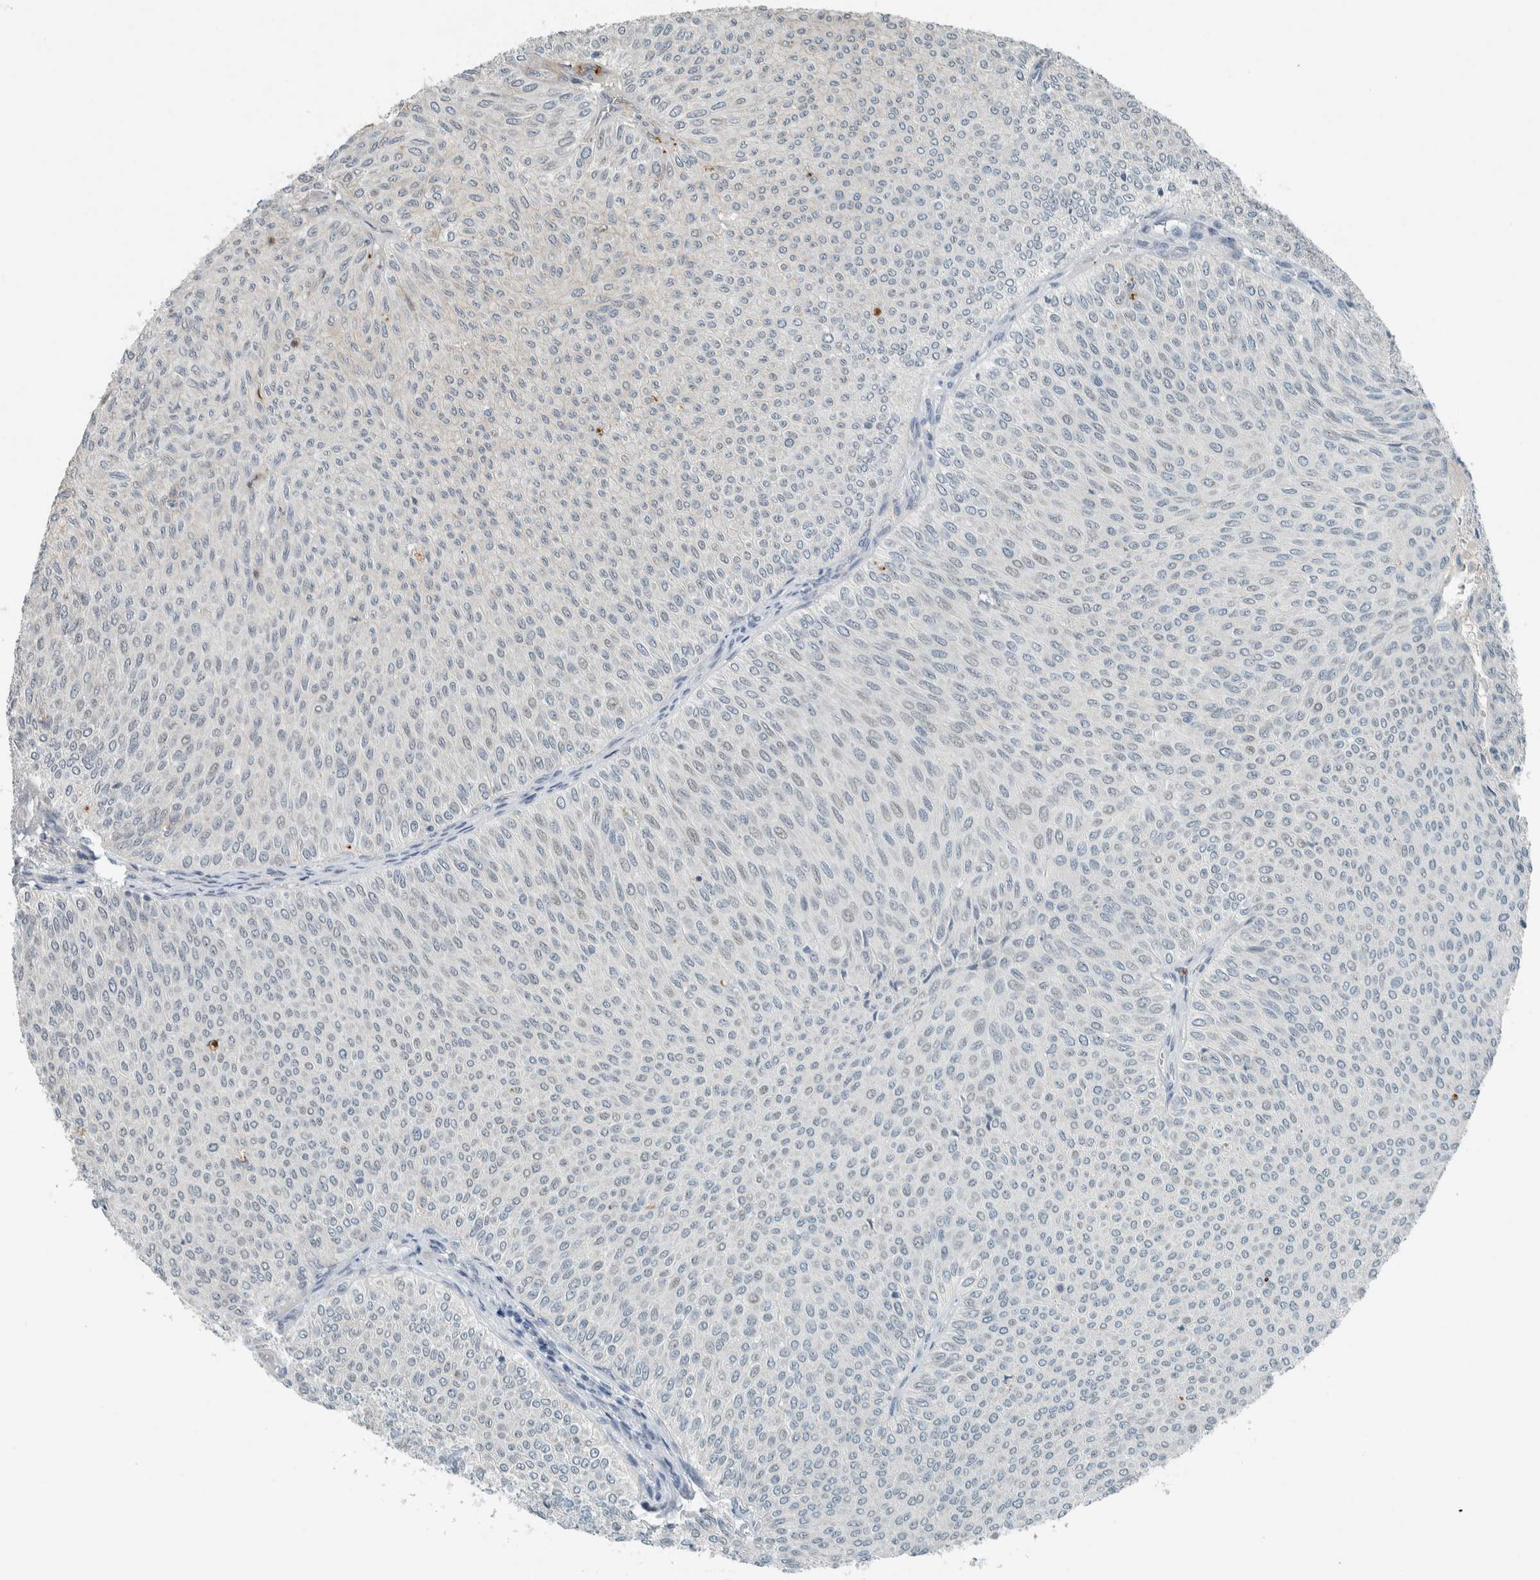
{"staining": {"intensity": "negative", "quantity": "none", "location": "none"}, "tissue": "urothelial cancer", "cell_type": "Tumor cells", "image_type": "cancer", "snomed": [{"axis": "morphology", "description": "Urothelial carcinoma, Low grade"}, {"axis": "topography", "description": "Urinary bladder"}], "caption": "There is no significant positivity in tumor cells of low-grade urothelial carcinoma. Nuclei are stained in blue.", "gene": "CERCAM", "patient": {"sex": "male", "age": 78}}